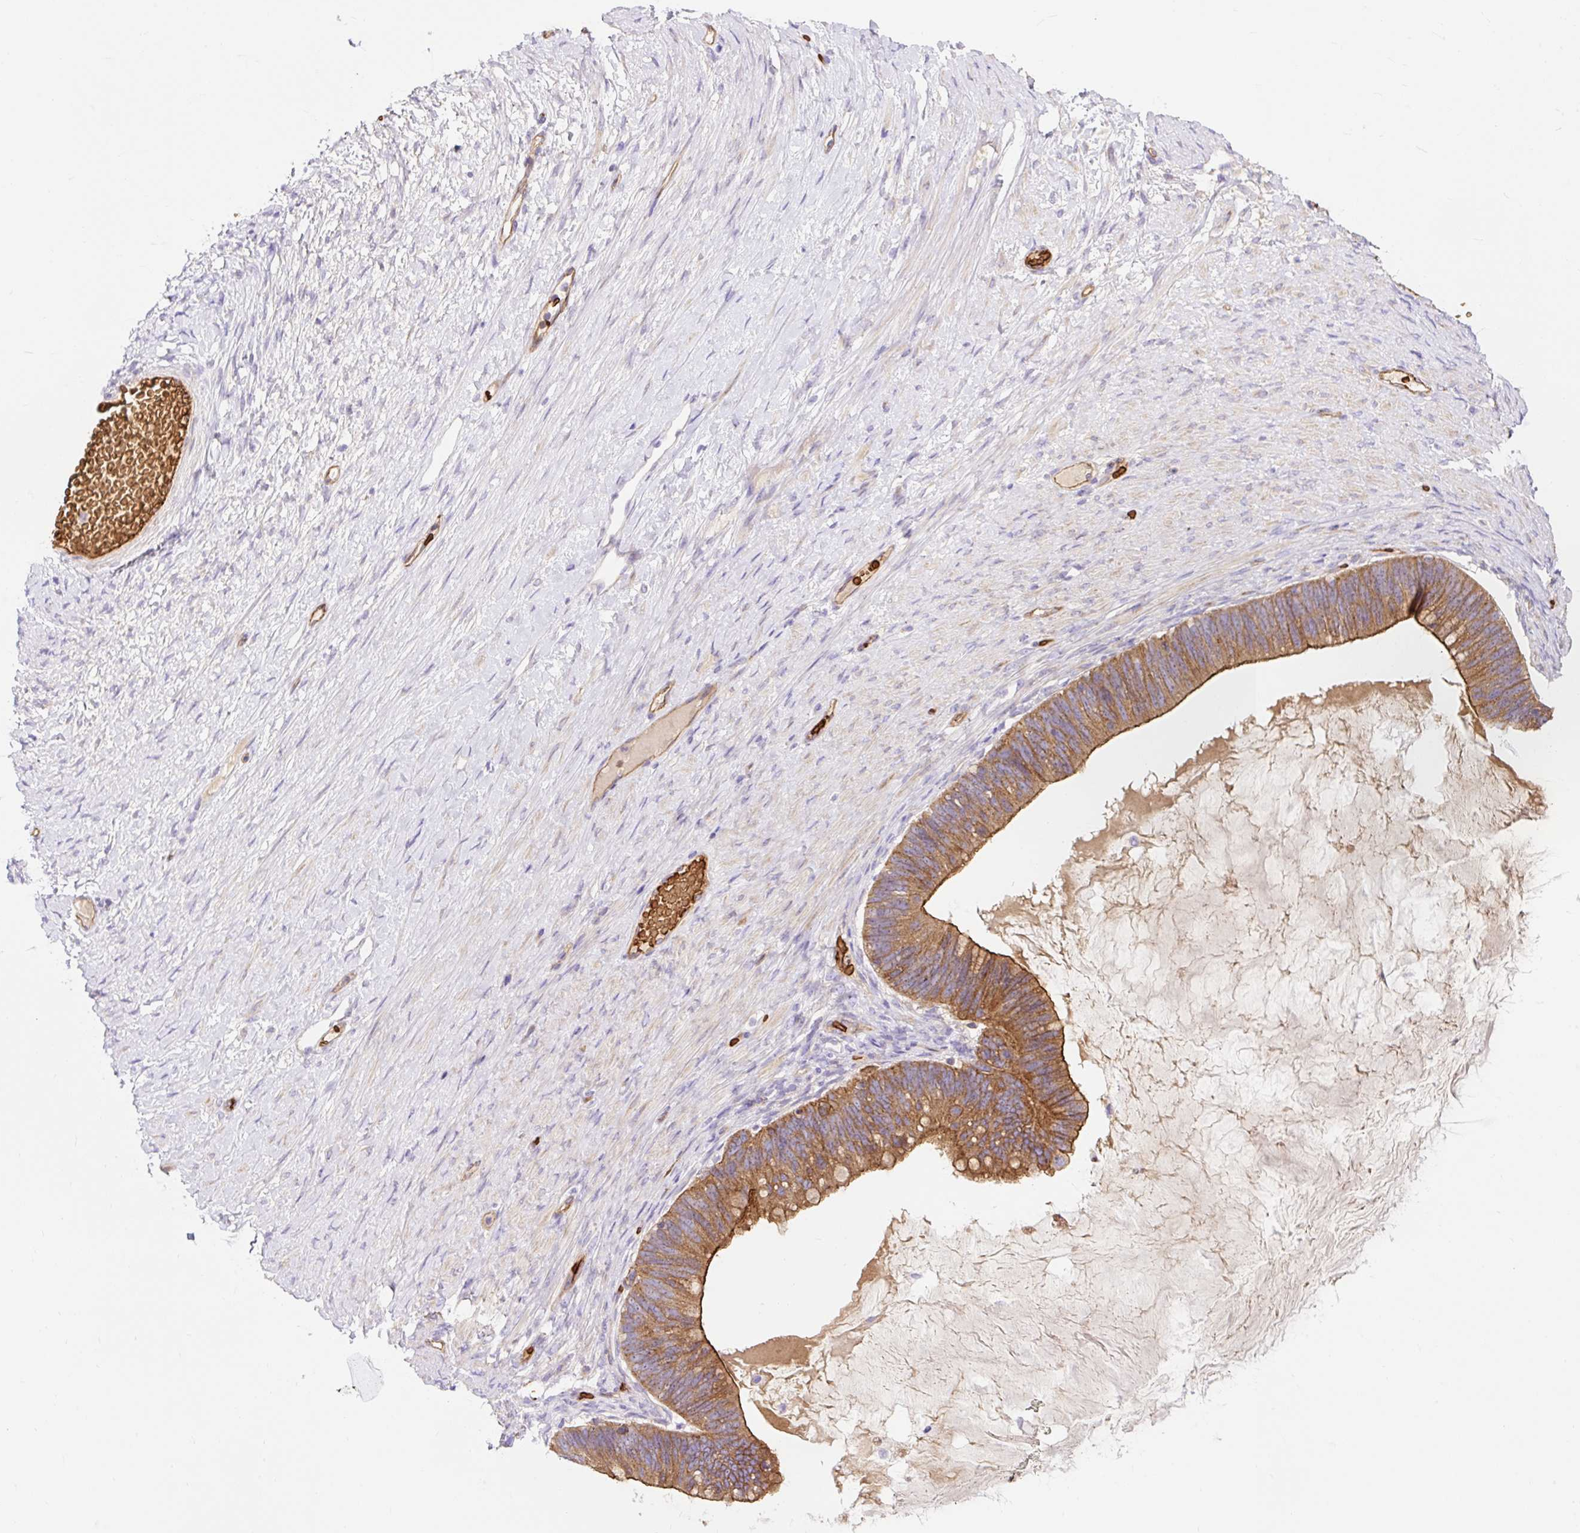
{"staining": {"intensity": "moderate", "quantity": ">75%", "location": "cytoplasmic/membranous"}, "tissue": "ovarian cancer", "cell_type": "Tumor cells", "image_type": "cancer", "snomed": [{"axis": "morphology", "description": "Cystadenocarcinoma, mucinous, NOS"}, {"axis": "topography", "description": "Ovary"}], "caption": "Mucinous cystadenocarcinoma (ovarian) stained with IHC displays moderate cytoplasmic/membranous expression in about >75% of tumor cells. The protein is shown in brown color, while the nuclei are stained blue.", "gene": "HIP1R", "patient": {"sex": "female", "age": 61}}